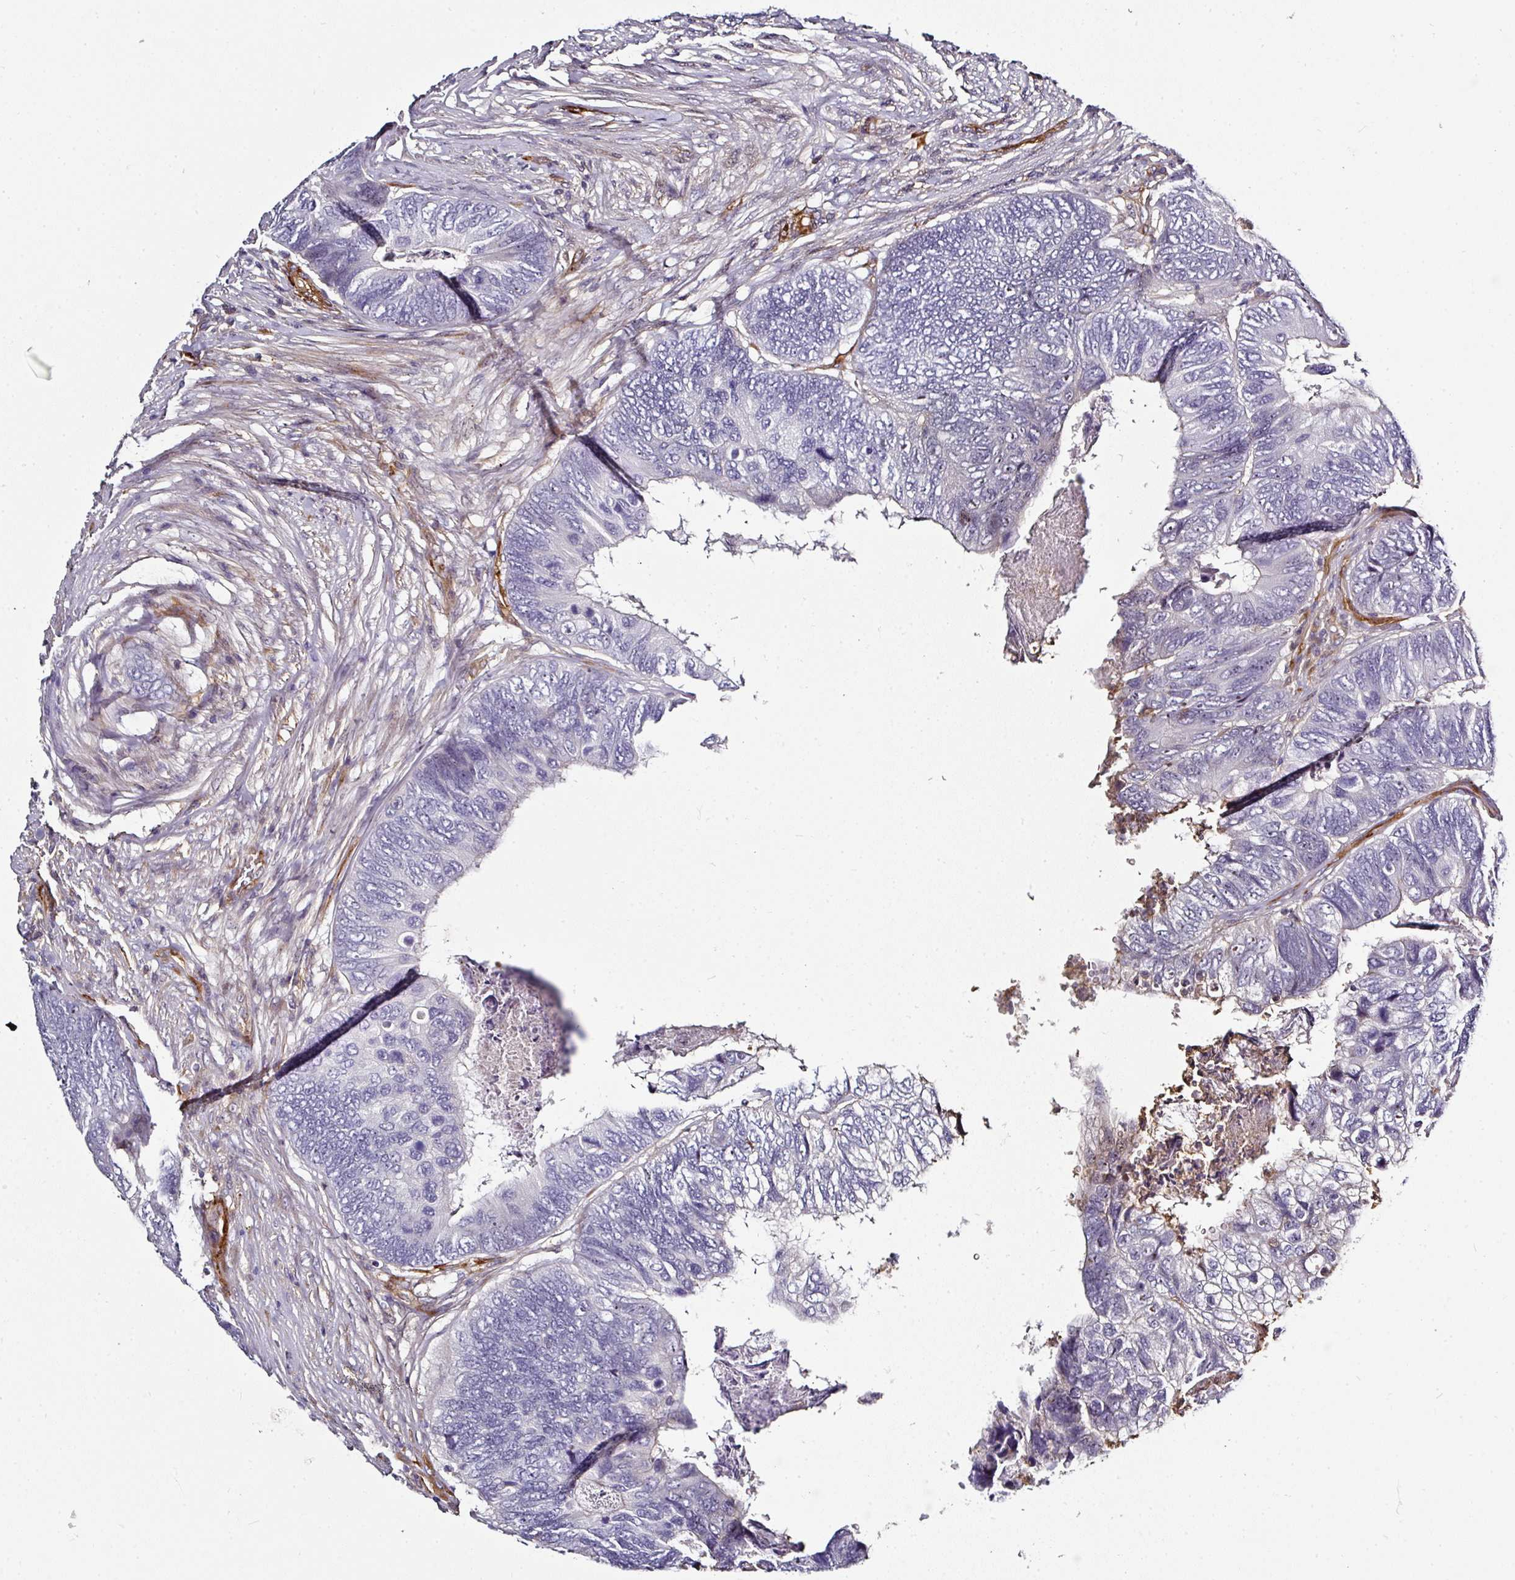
{"staining": {"intensity": "negative", "quantity": "none", "location": "none"}, "tissue": "colorectal cancer", "cell_type": "Tumor cells", "image_type": "cancer", "snomed": [{"axis": "morphology", "description": "Adenocarcinoma, NOS"}, {"axis": "topography", "description": "Colon"}], "caption": "DAB (3,3'-diaminobenzidine) immunohistochemical staining of colorectal adenocarcinoma reveals no significant positivity in tumor cells.", "gene": "BEND5", "patient": {"sex": "female", "age": 67}}